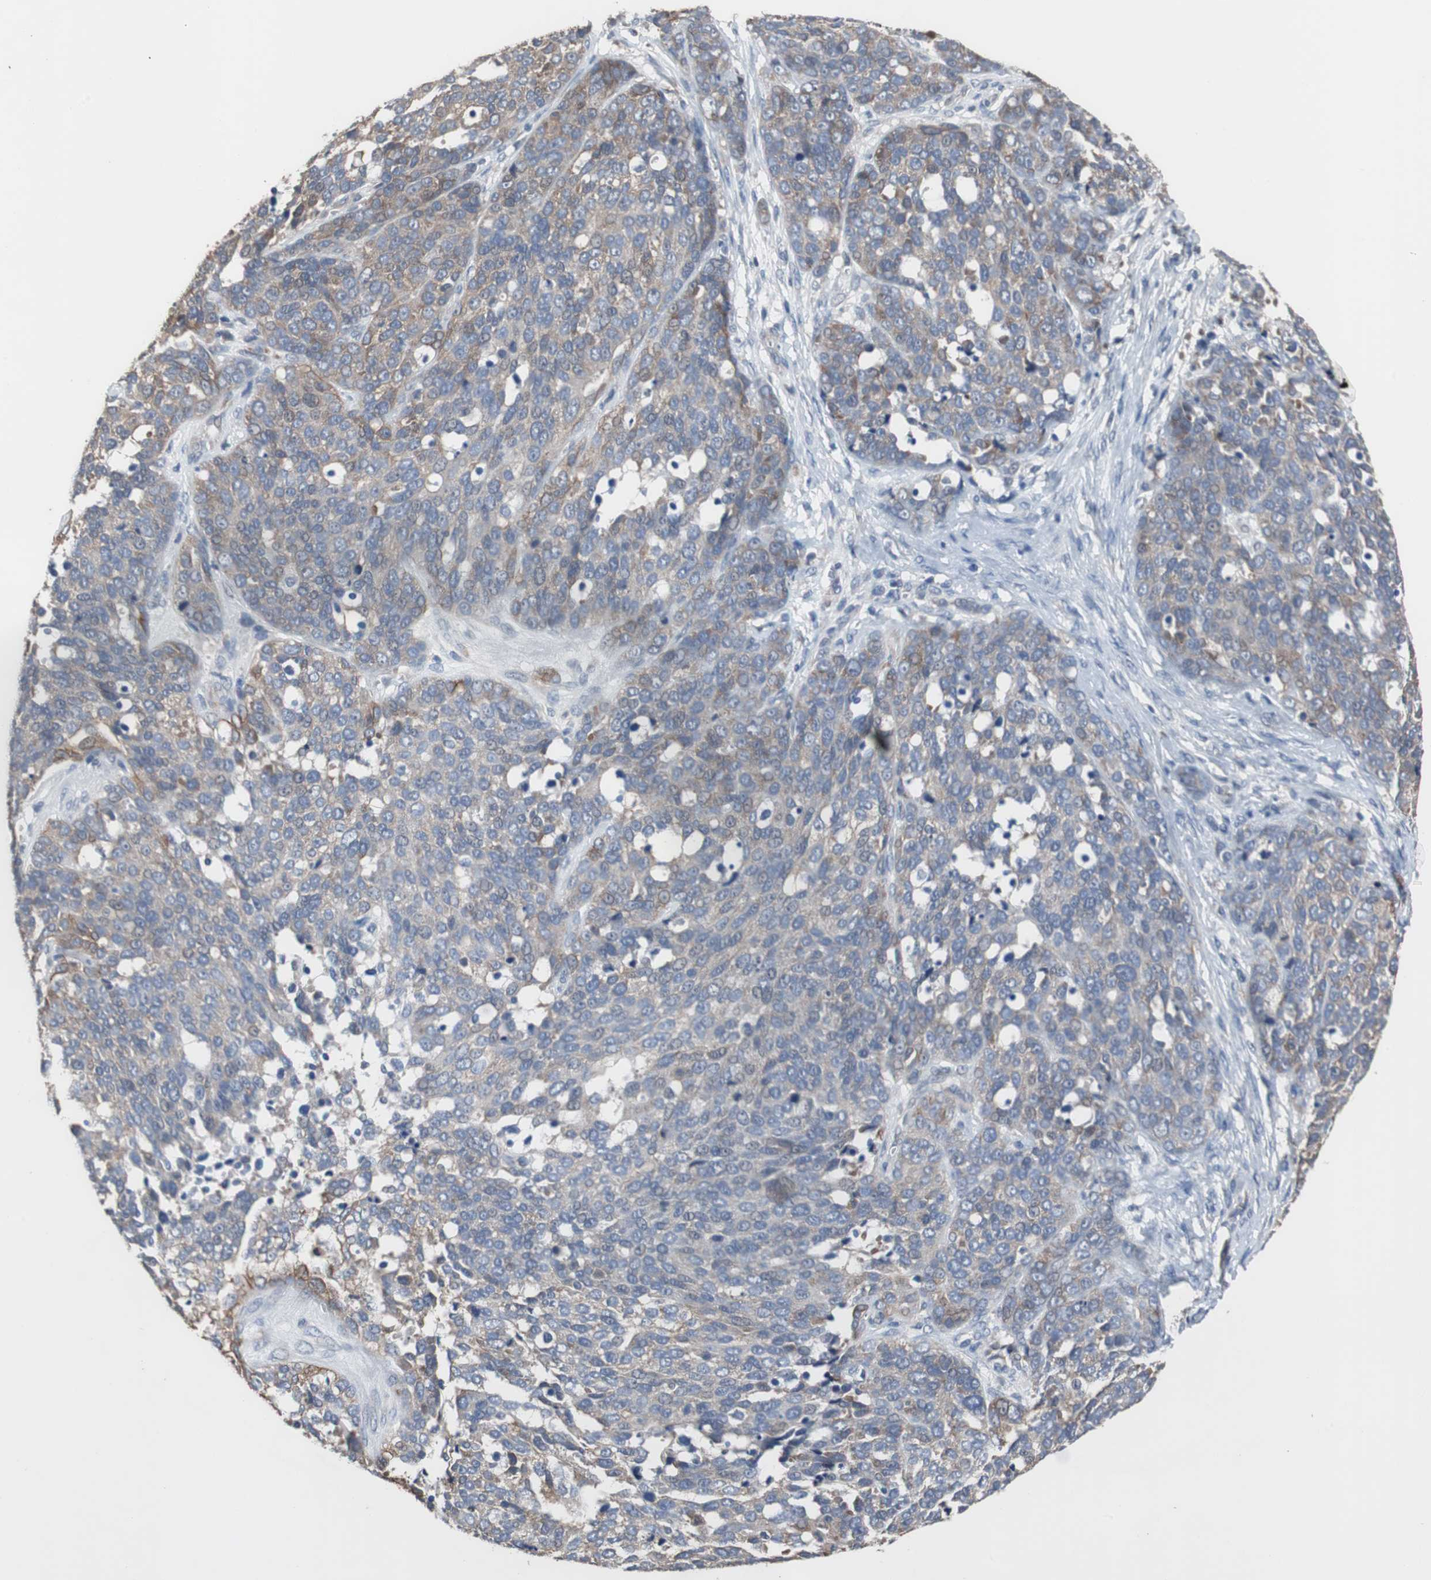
{"staining": {"intensity": "moderate", "quantity": "<25%", "location": "cytoplasmic/membranous"}, "tissue": "ovarian cancer", "cell_type": "Tumor cells", "image_type": "cancer", "snomed": [{"axis": "morphology", "description": "Cystadenocarcinoma, serous, NOS"}, {"axis": "topography", "description": "Ovary"}], "caption": "Immunohistochemistry (IHC) histopathology image of ovarian cancer stained for a protein (brown), which demonstrates low levels of moderate cytoplasmic/membranous expression in approximately <25% of tumor cells.", "gene": "USP10", "patient": {"sex": "female", "age": 44}}